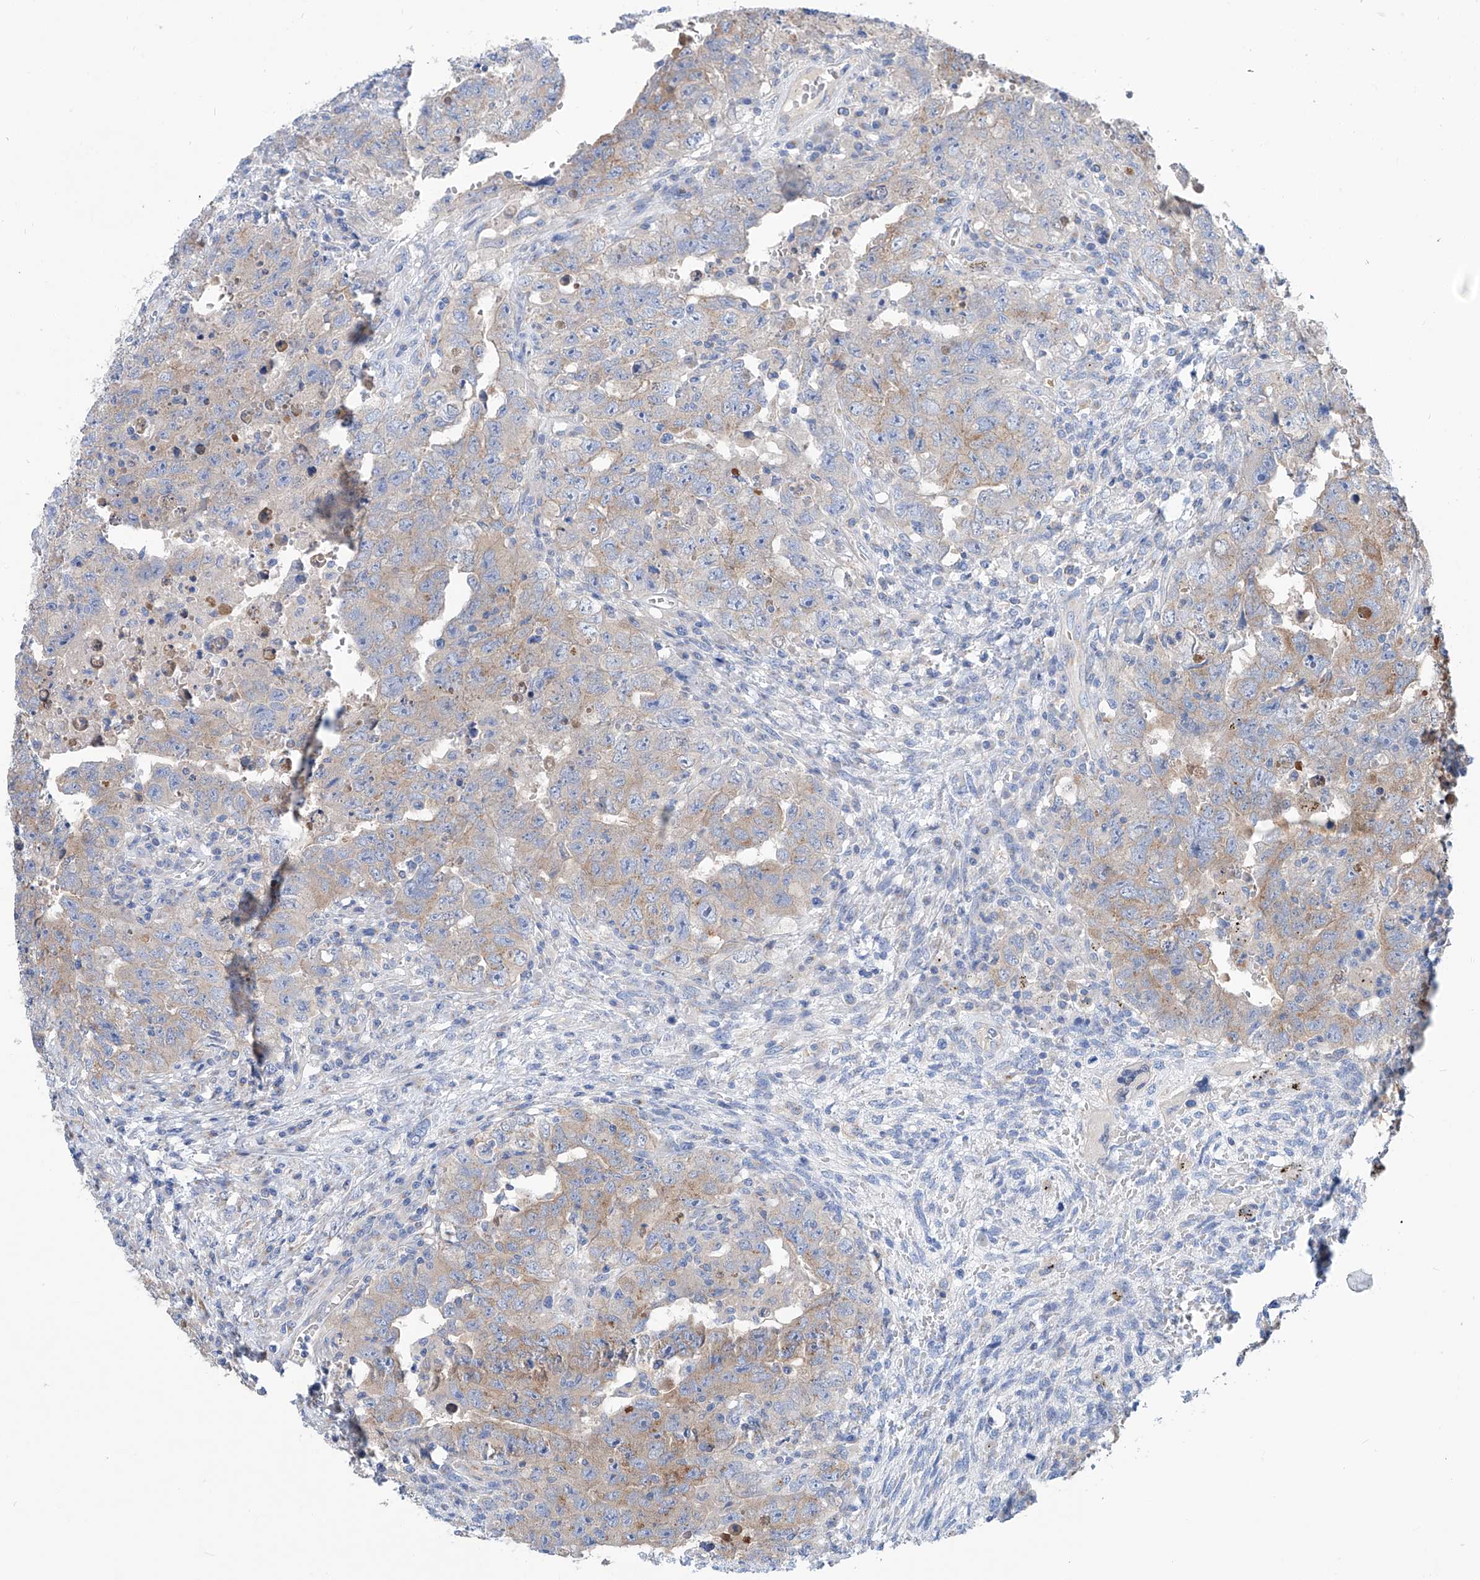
{"staining": {"intensity": "weak", "quantity": "<25%", "location": "cytoplasmic/membranous"}, "tissue": "testis cancer", "cell_type": "Tumor cells", "image_type": "cancer", "snomed": [{"axis": "morphology", "description": "Carcinoma, Embryonal, NOS"}, {"axis": "topography", "description": "Testis"}], "caption": "This is a photomicrograph of immunohistochemistry staining of embryonal carcinoma (testis), which shows no staining in tumor cells. The staining is performed using DAB brown chromogen with nuclei counter-stained in using hematoxylin.", "gene": "SLC22A7", "patient": {"sex": "male", "age": 26}}